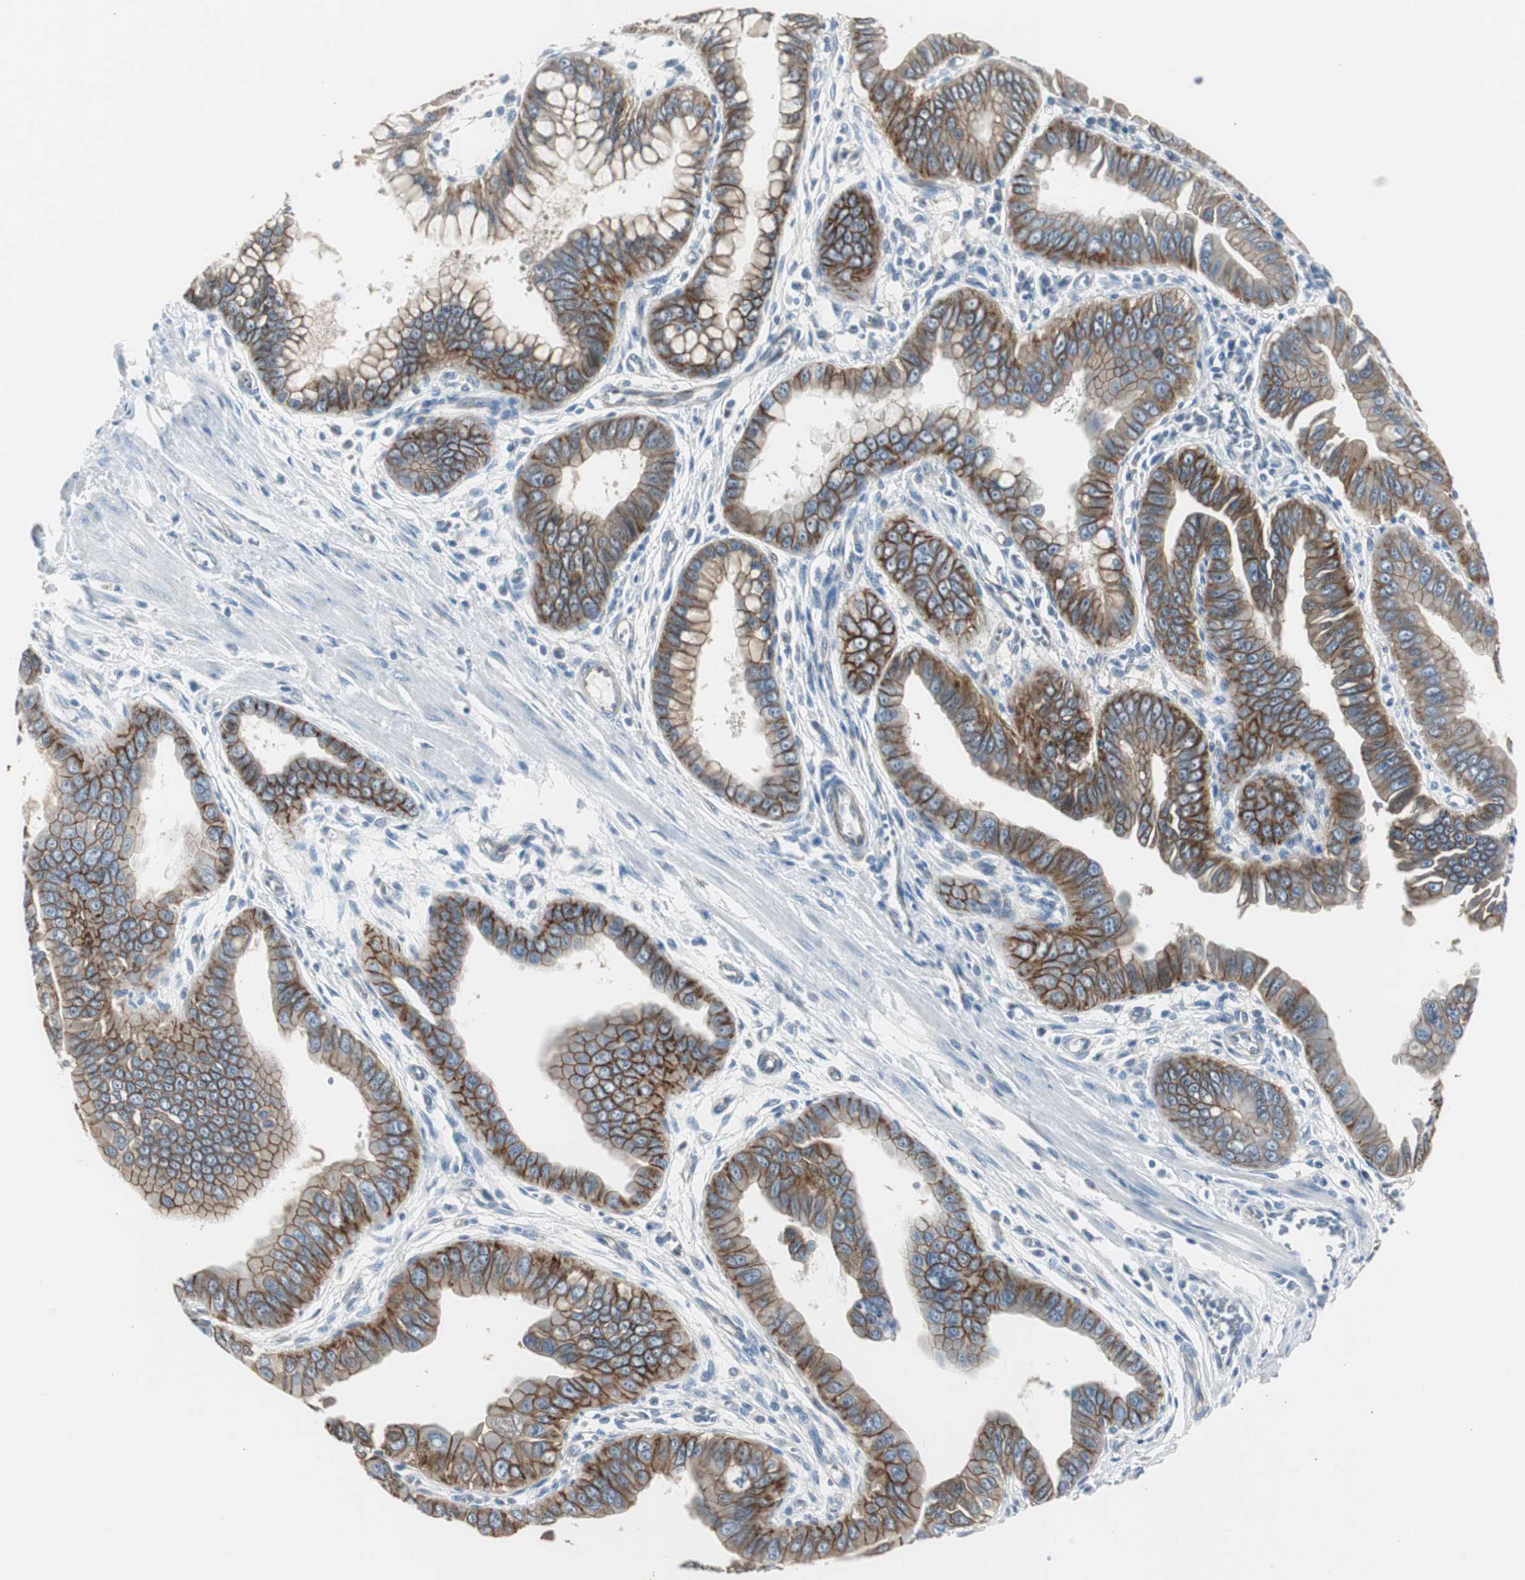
{"staining": {"intensity": "strong", "quantity": ">75%", "location": "cytoplasmic/membranous"}, "tissue": "pancreatic cancer", "cell_type": "Tumor cells", "image_type": "cancer", "snomed": [{"axis": "morphology", "description": "Normal tissue, NOS"}, {"axis": "topography", "description": "Lymph node"}], "caption": "About >75% of tumor cells in pancreatic cancer reveal strong cytoplasmic/membranous protein staining as visualized by brown immunohistochemical staining.", "gene": "STXBP4", "patient": {"sex": "male", "age": 50}}